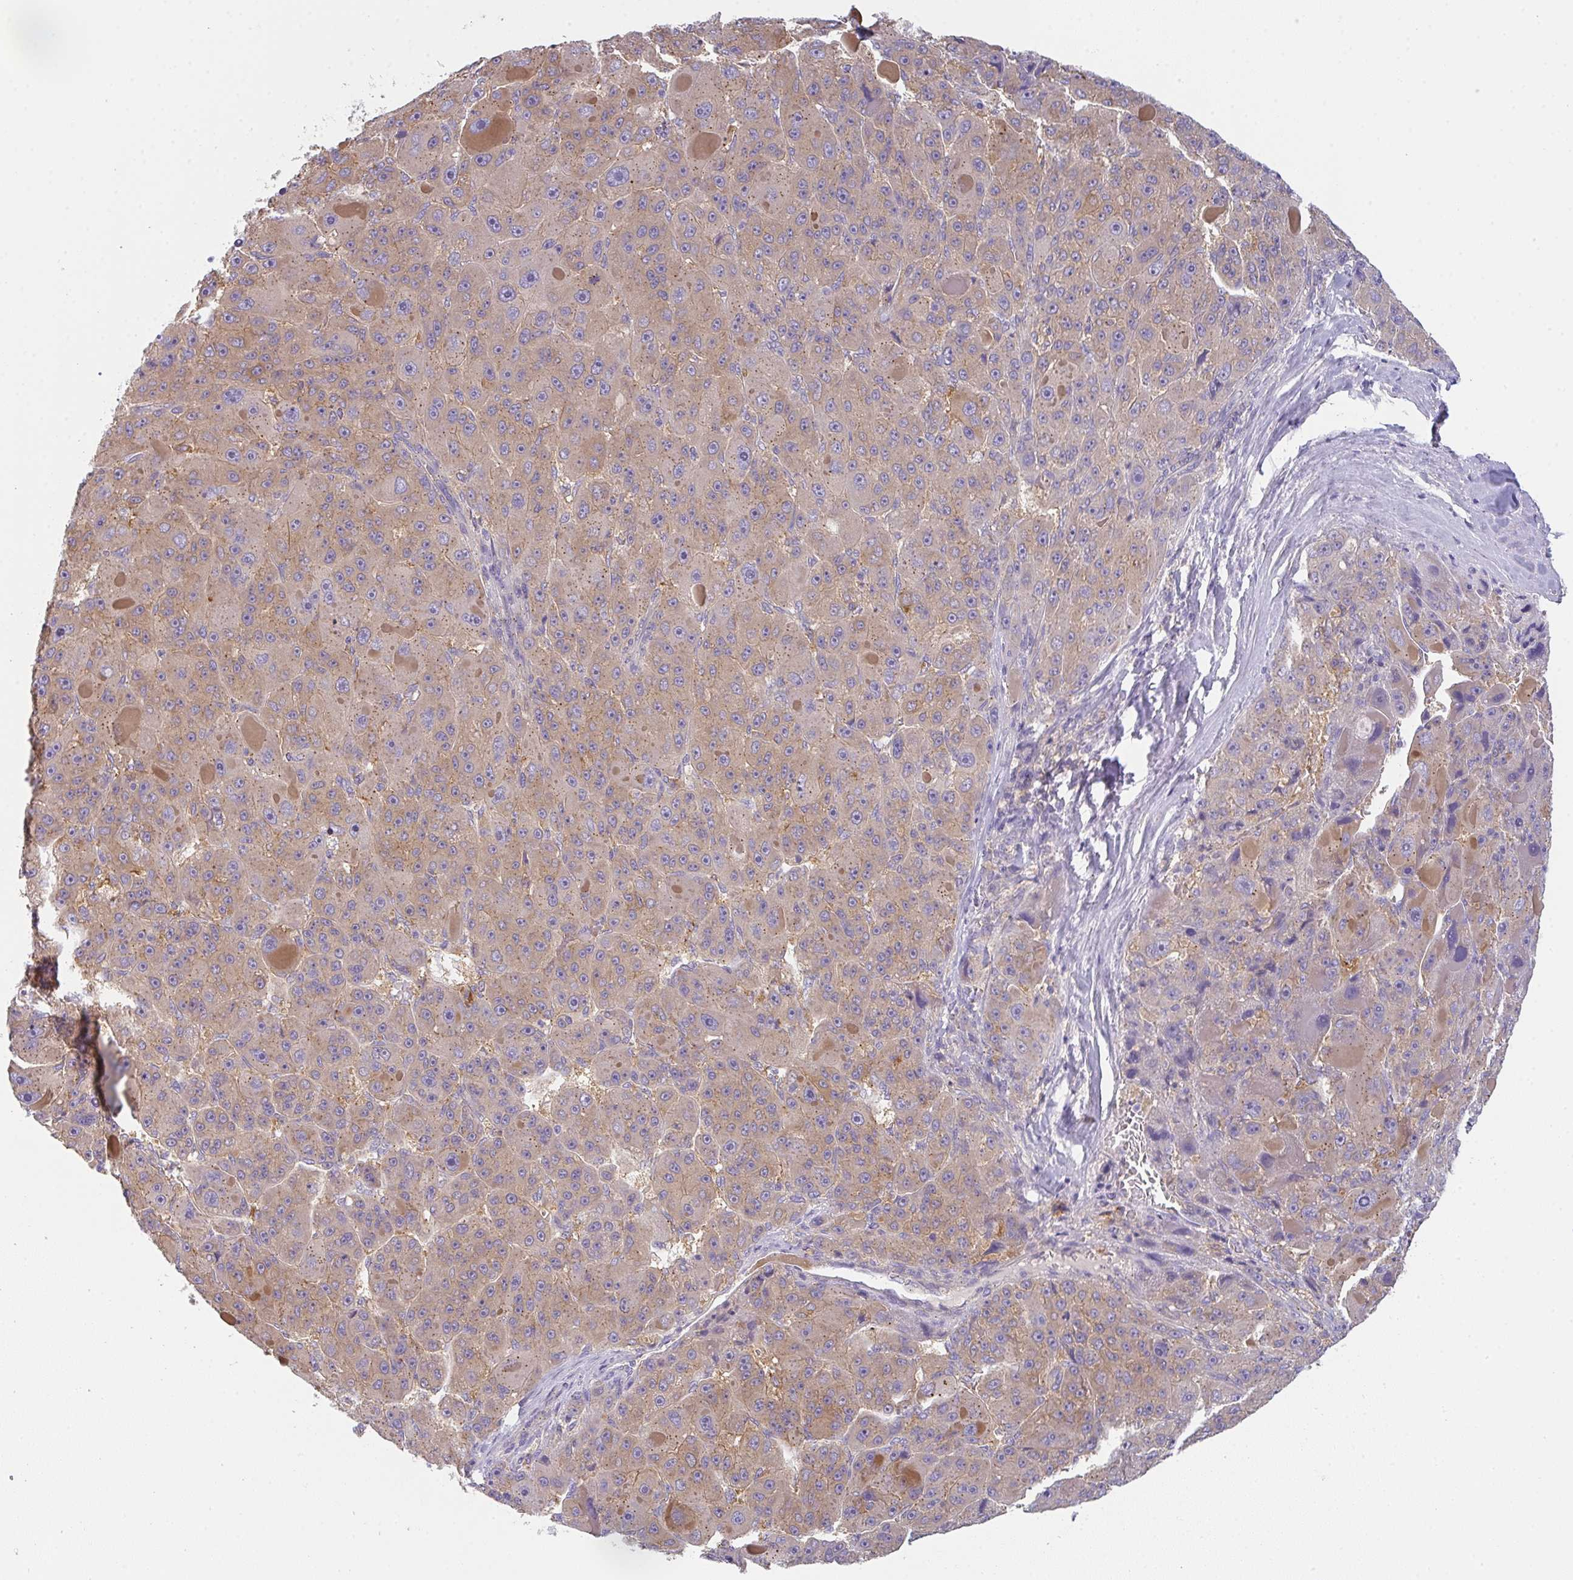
{"staining": {"intensity": "weak", "quantity": "25%-75%", "location": "cytoplasmic/membranous"}, "tissue": "liver cancer", "cell_type": "Tumor cells", "image_type": "cancer", "snomed": [{"axis": "morphology", "description": "Carcinoma, Hepatocellular, NOS"}, {"axis": "topography", "description": "Liver"}], "caption": "Liver cancer was stained to show a protein in brown. There is low levels of weak cytoplasmic/membranous staining in about 25%-75% of tumor cells. The protein is shown in brown color, while the nuclei are stained blue.", "gene": "SNX5", "patient": {"sex": "male", "age": 76}}